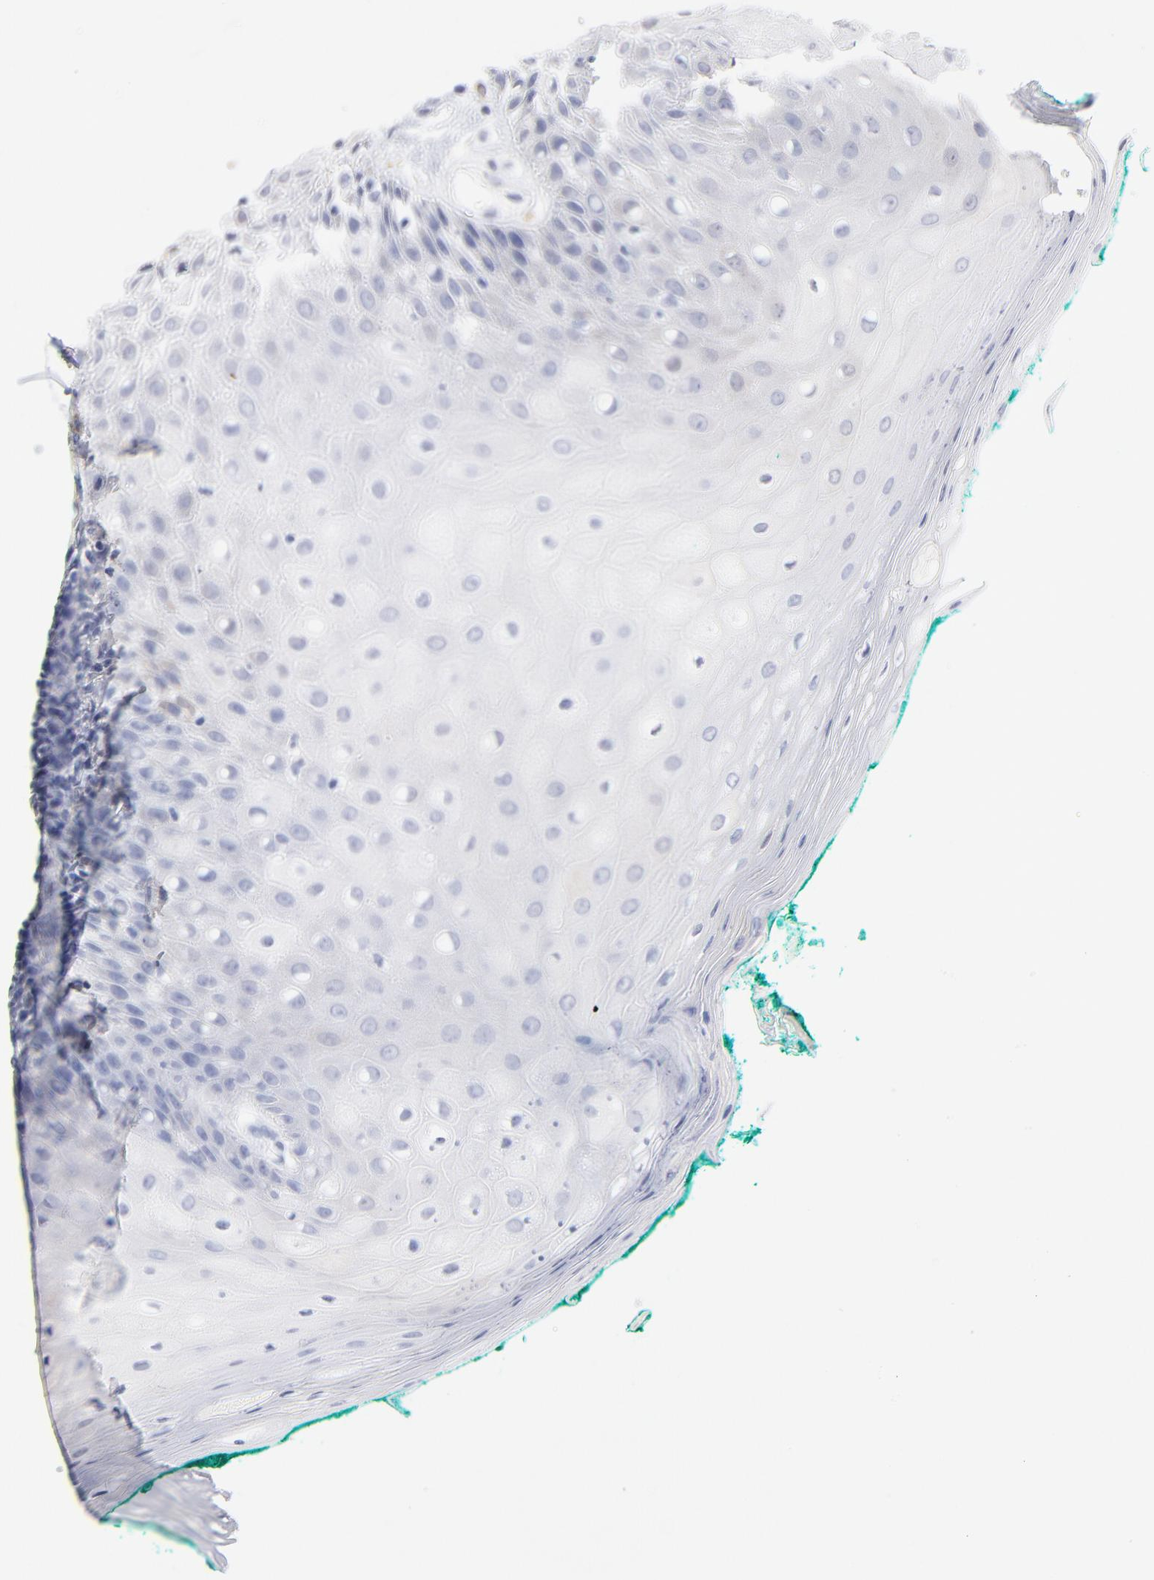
{"staining": {"intensity": "negative", "quantity": "none", "location": "none"}, "tissue": "oral mucosa", "cell_type": "Squamous epithelial cells", "image_type": "normal", "snomed": [{"axis": "morphology", "description": "Normal tissue, NOS"}, {"axis": "morphology", "description": "Squamous cell carcinoma, NOS"}, {"axis": "topography", "description": "Skeletal muscle"}, {"axis": "topography", "description": "Oral tissue"}, {"axis": "topography", "description": "Head-Neck"}], "caption": "A high-resolution histopathology image shows immunohistochemistry staining of benign oral mucosa, which reveals no significant positivity in squamous epithelial cells.", "gene": "IFIT2", "patient": {"sex": "female", "age": 84}}